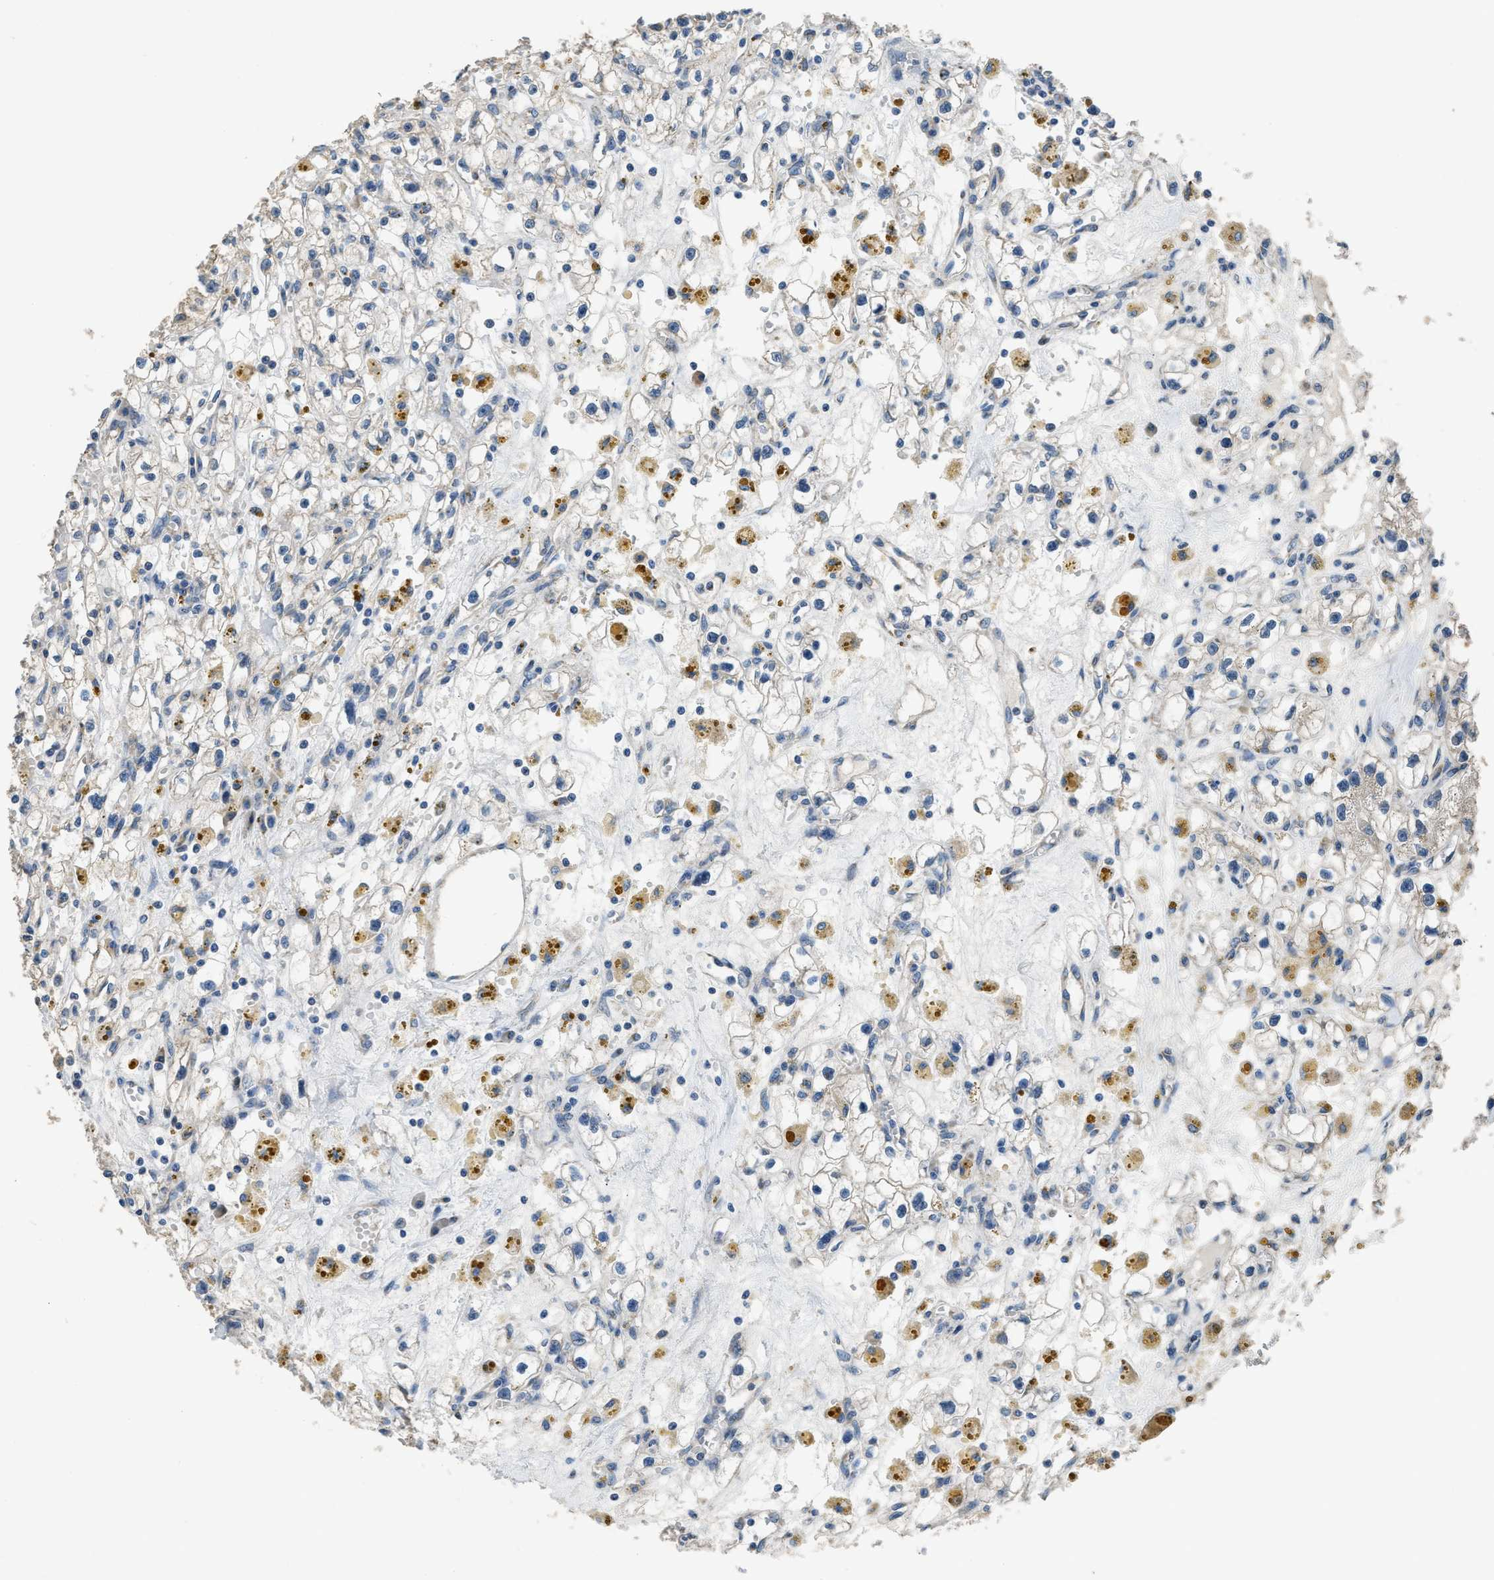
{"staining": {"intensity": "negative", "quantity": "none", "location": "none"}, "tissue": "renal cancer", "cell_type": "Tumor cells", "image_type": "cancer", "snomed": [{"axis": "morphology", "description": "Adenocarcinoma, NOS"}, {"axis": "topography", "description": "Kidney"}], "caption": "A micrograph of human renal cancer (adenocarcinoma) is negative for staining in tumor cells.", "gene": "TMEM150A", "patient": {"sex": "male", "age": 56}}